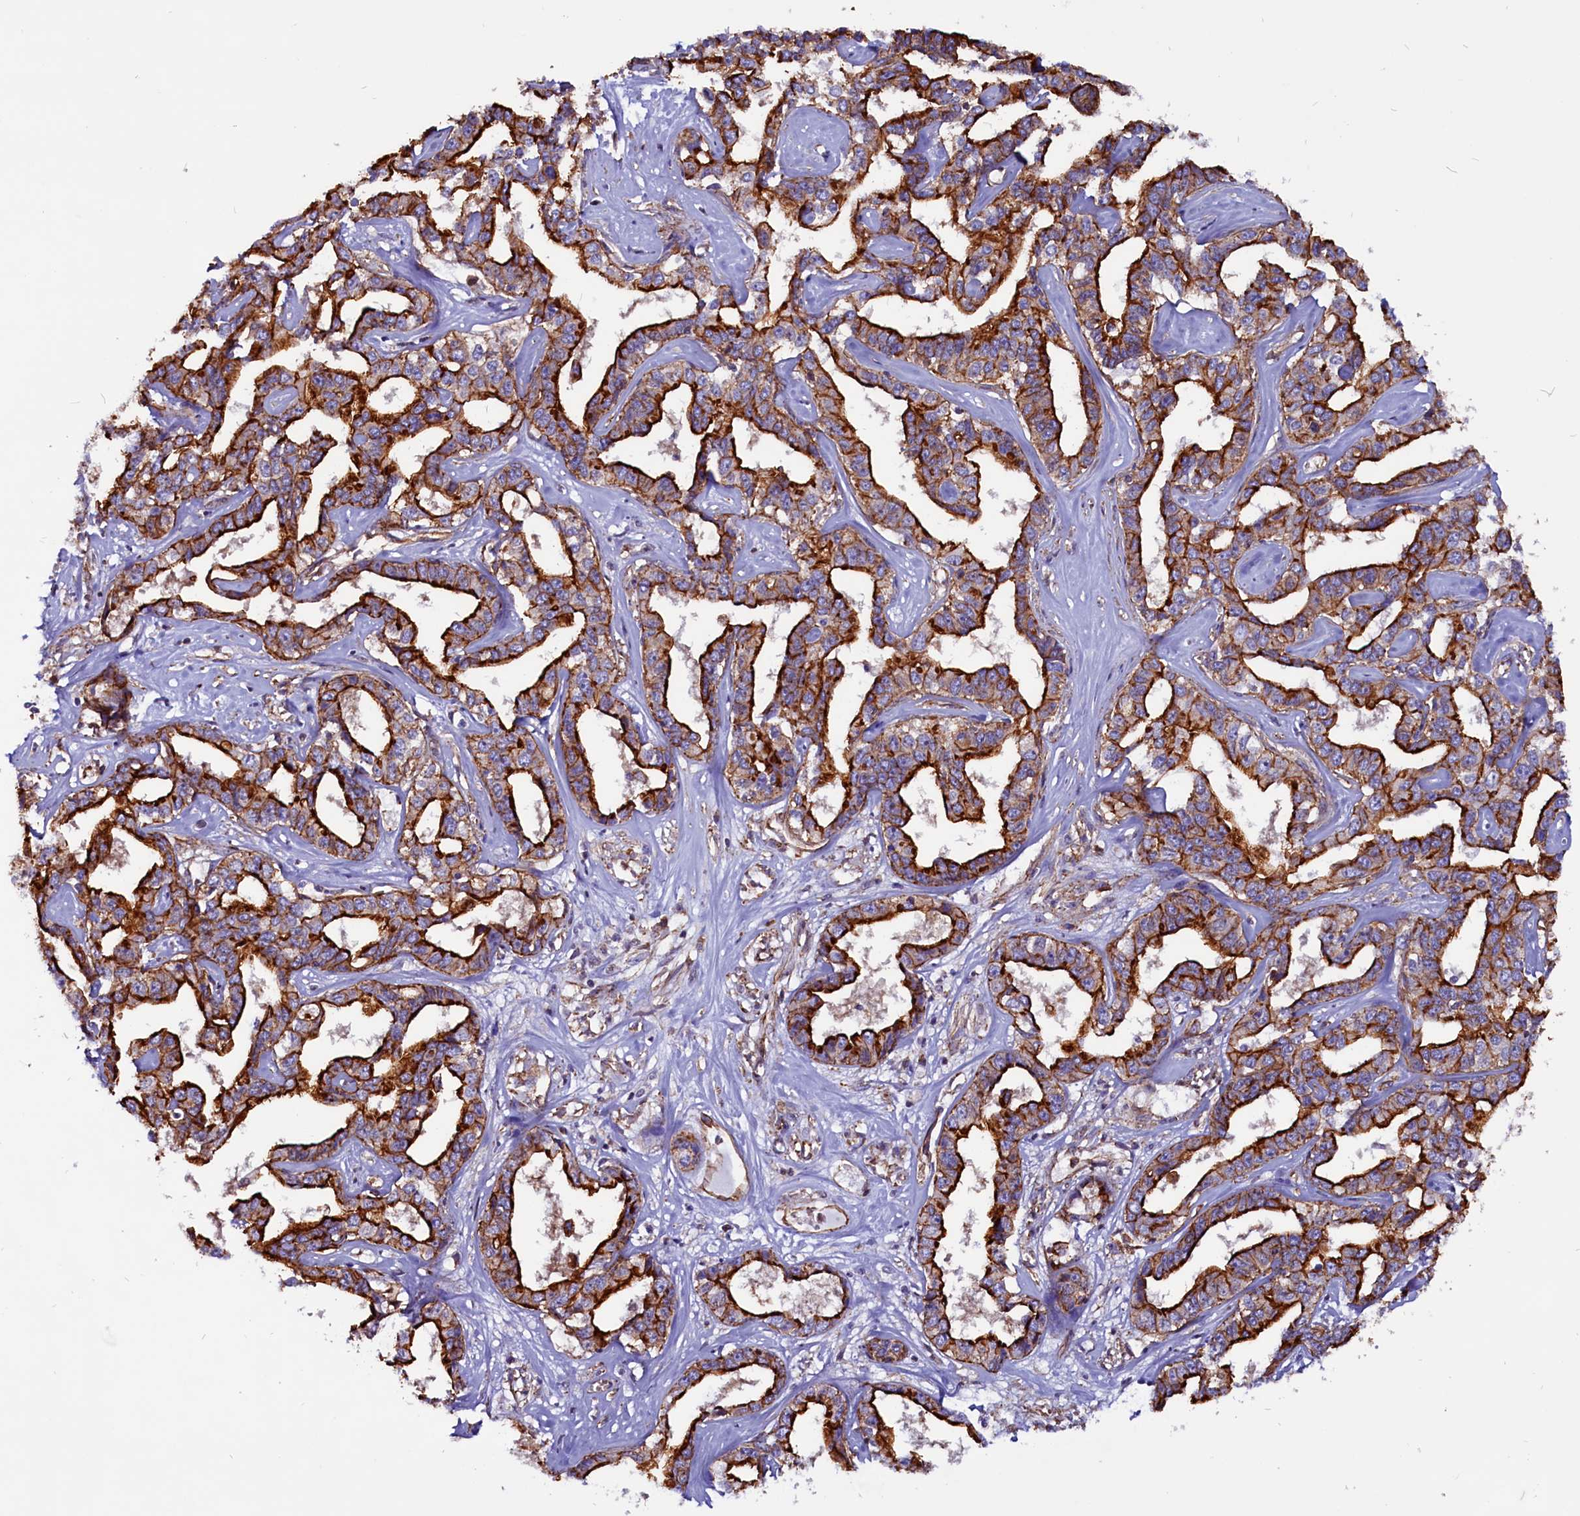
{"staining": {"intensity": "strong", "quantity": "25%-75%", "location": "cytoplasmic/membranous"}, "tissue": "liver cancer", "cell_type": "Tumor cells", "image_type": "cancer", "snomed": [{"axis": "morphology", "description": "Cholangiocarcinoma"}, {"axis": "topography", "description": "Liver"}], "caption": "Brown immunohistochemical staining in human liver cancer demonstrates strong cytoplasmic/membranous positivity in approximately 25%-75% of tumor cells.", "gene": "ZNF749", "patient": {"sex": "male", "age": 59}}